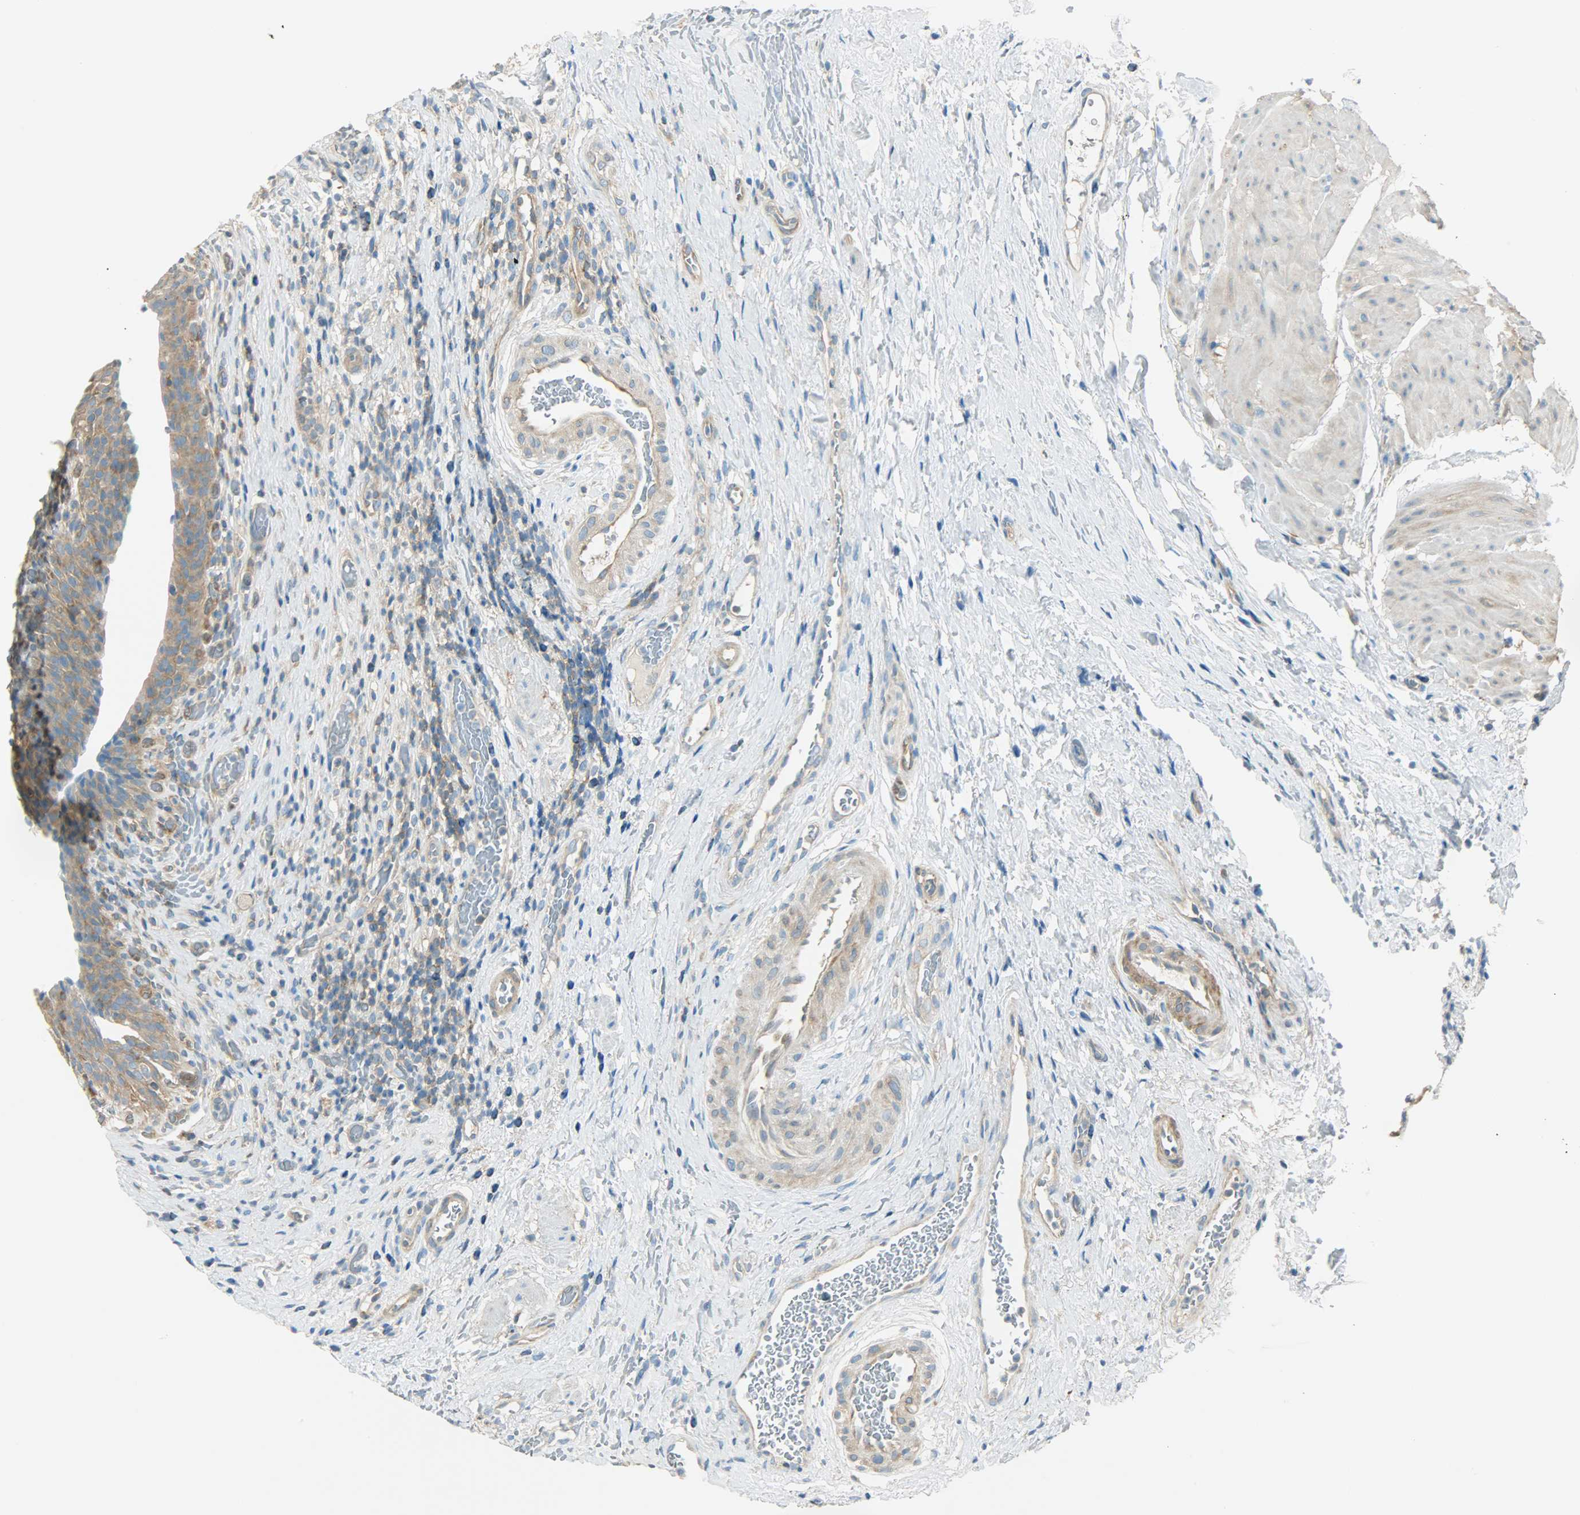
{"staining": {"intensity": "moderate", "quantity": ">75%", "location": "cytoplasmic/membranous"}, "tissue": "urinary bladder", "cell_type": "Urothelial cells", "image_type": "normal", "snomed": [{"axis": "morphology", "description": "Normal tissue, NOS"}, {"axis": "morphology", "description": "Urothelial carcinoma, High grade"}, {"axis": "topography", "description": "Urinary bladder"}], "caption": "Urothelial cells display medium levels of moderate cytoplasmic/membranous positivity in approximately >75% of cells in unremarkable urinary bladder. (brown staining indicates protein expression, while blue staining denotes nuclei).", "gene": "TSC22D2", "patient": {"sex": "male", "age": 51}}